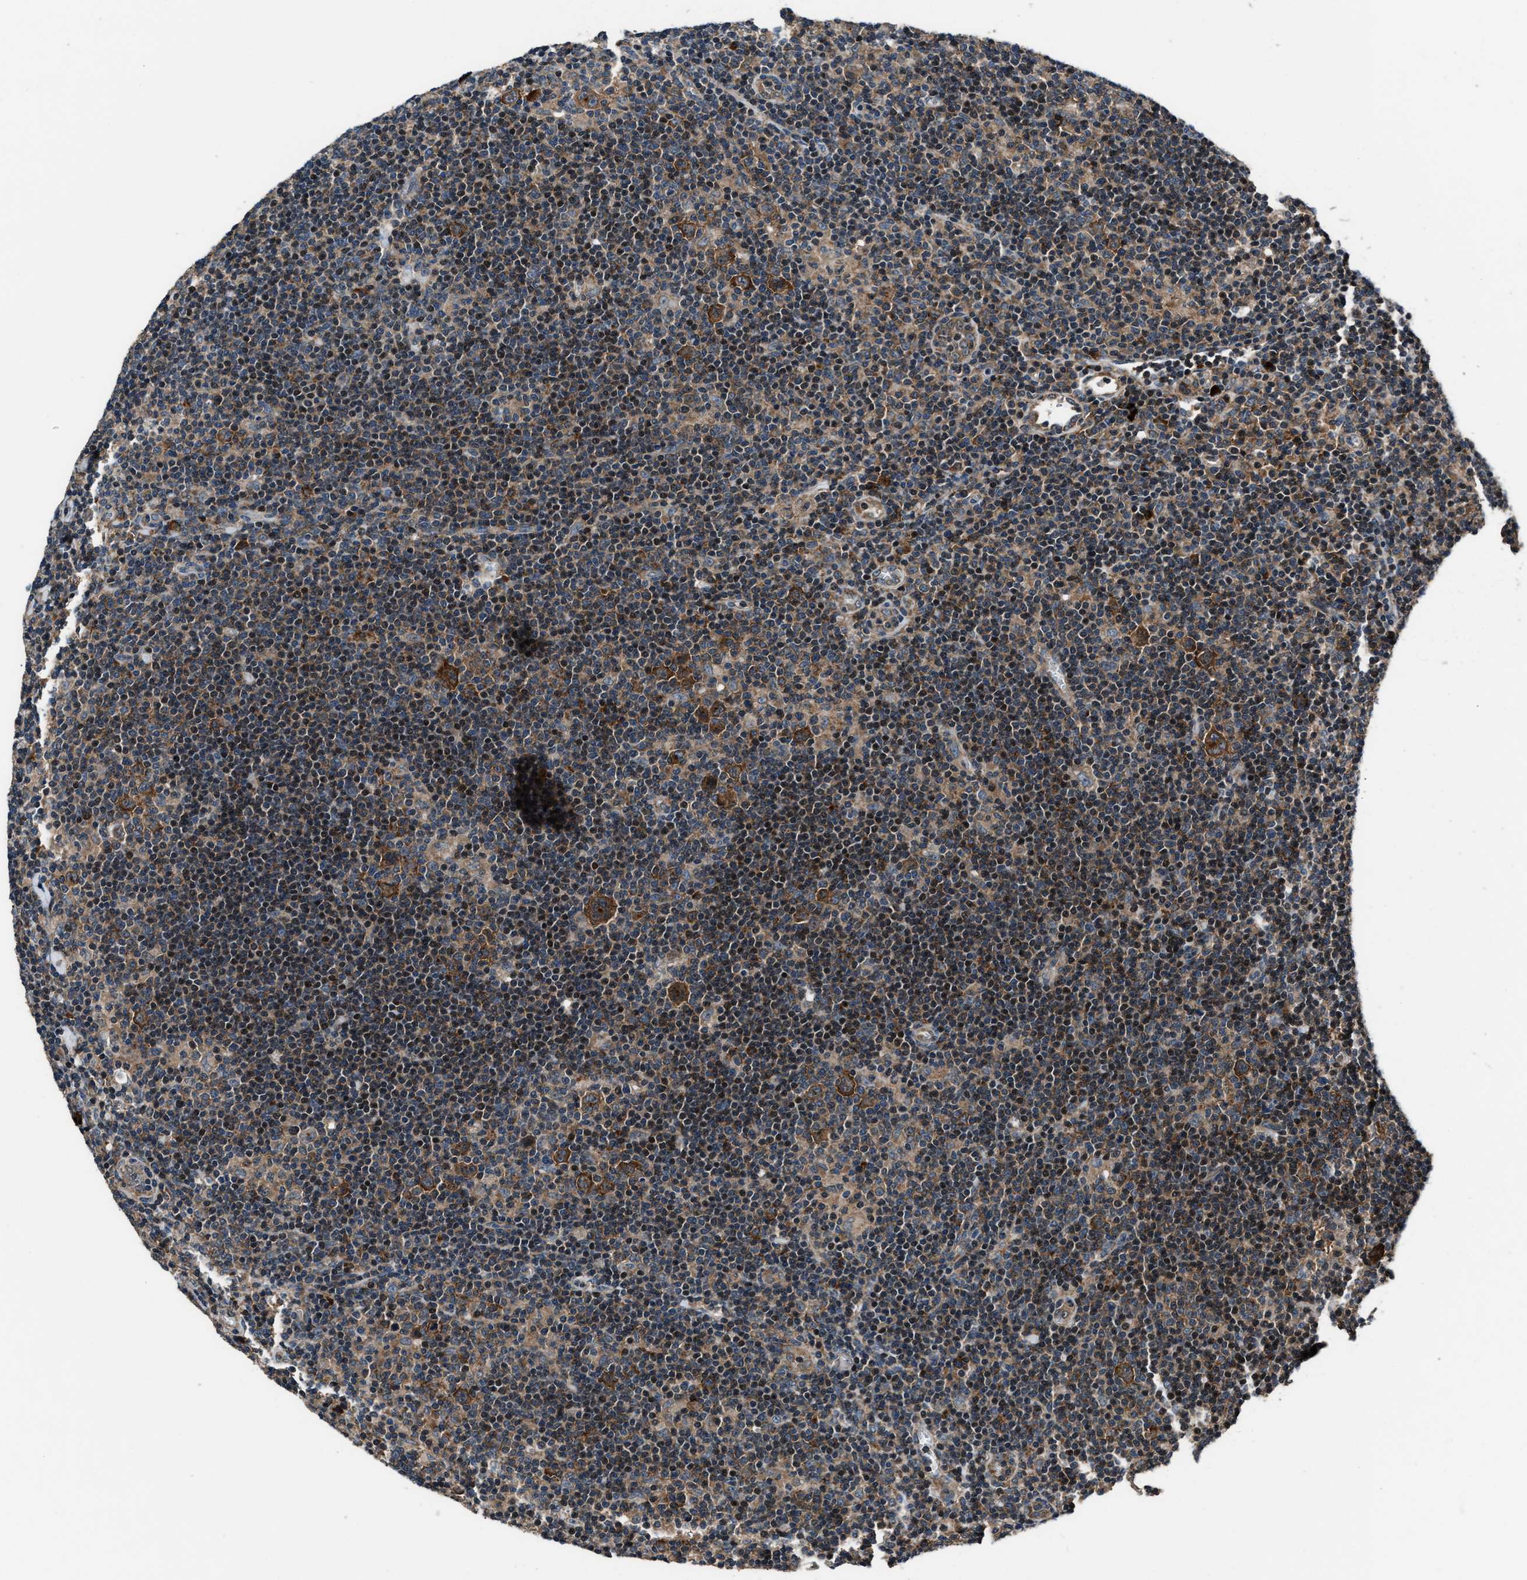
{"staining": {"intensity": "moderate", "quantity": ">75%", "location": "cytoplasmic/membranous"}, "tissue": "lymphoma", "cell_type": "Tumor cells", "image_type": "cancer", "snomed": [{"axis": "morphology", "description": "Hodgkin's disease, NOS"}, {"axis": "topography", "description": "Lymph node"}], "caption": "Lymphoma stained with a brown dye exhibits moderate cytoplasmic/membranous positive staining in approximately >75% of tumor cells.", "gene": "IMPDH2", "patient": {"sex": "female", "age": 57}}